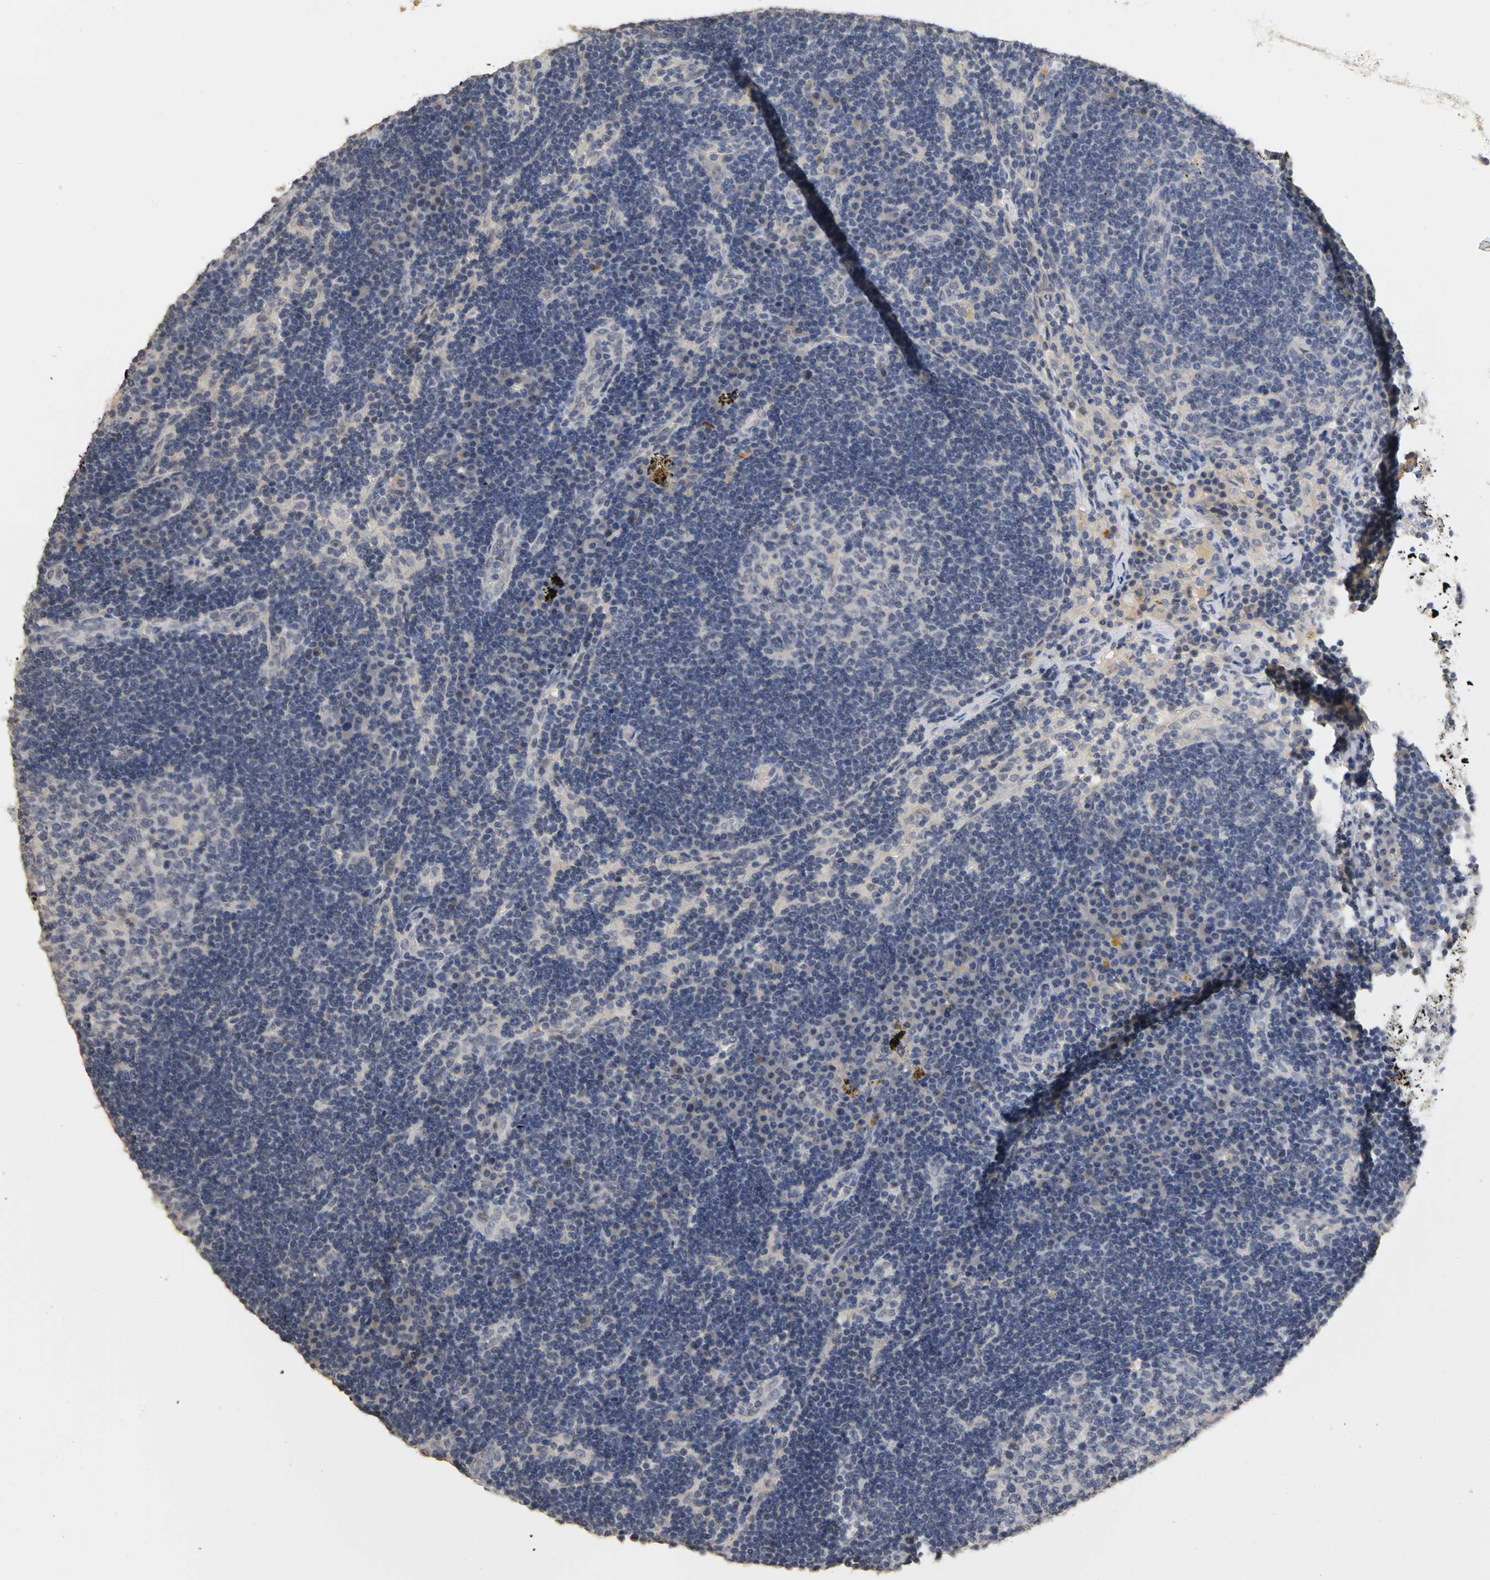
{"staining": {"intensity": "negative", "quantity": "none", "location": "none"}, "tissue": "lymph node", "cell_type": "Germinal center cells", "image_type": "normal", "snomed": [{"axis": "morphology", "description": "Normal tissue, NOS"}, {"axis": "morphology", "description": "Squamous cell carcinoma, metastatic, NOS"}, {"axis": "topography", "description": "Lymph node"}], "caption": "This histopathology image is of normal lymph node stained with immunohistochemistry to label a protein in brown with the nuclei are counter-stained blue. There is no staining in germinal center cells. (DAB immunohistochemistry, high magnification).", "gene": "PGR", "patient": {"sex": "female", "age": 53}}